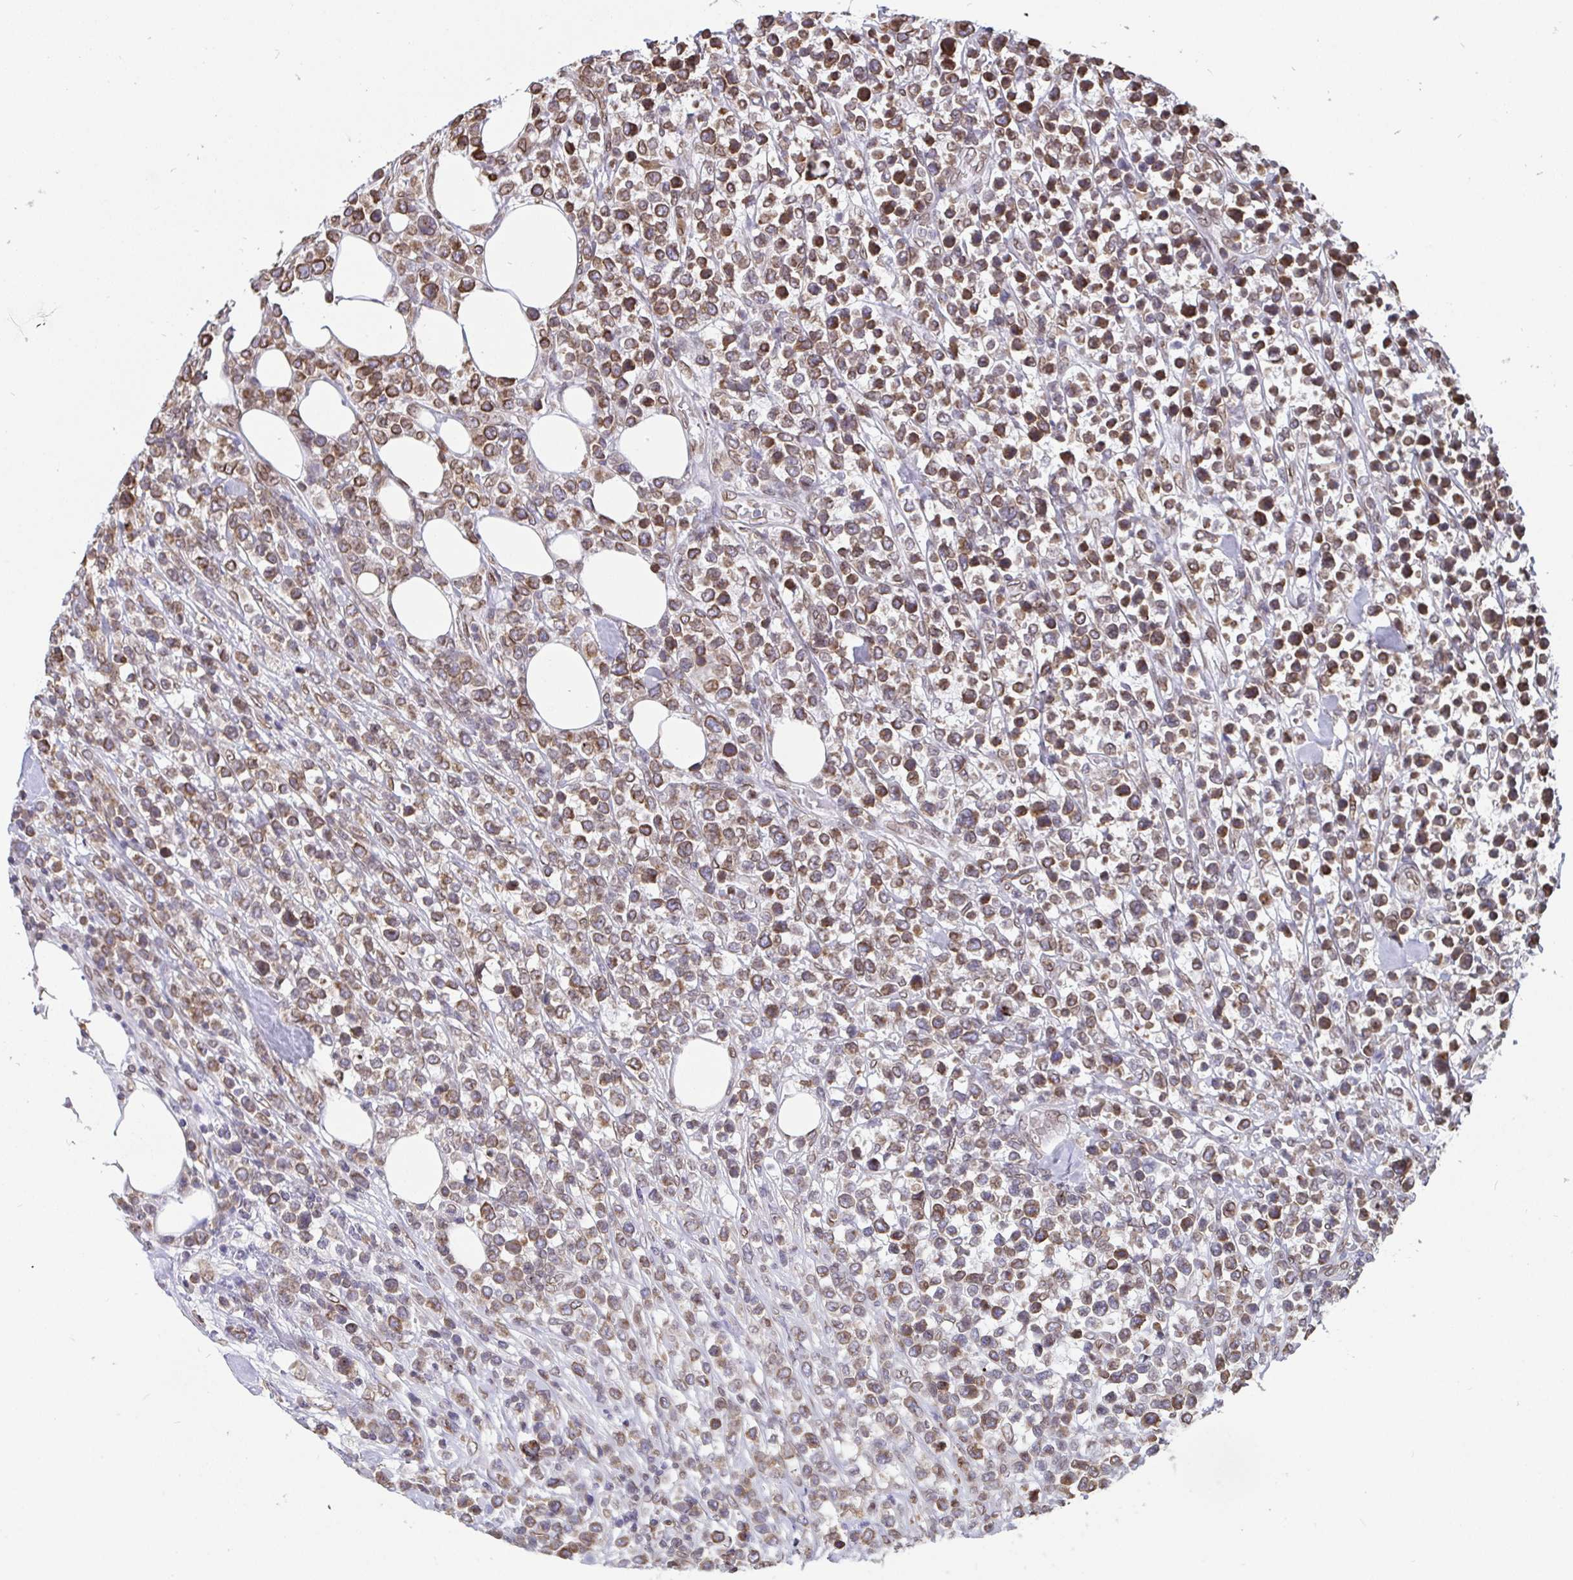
{"staining": {"intensity": "moderate", "quantity": ">75%", "location": "cytoplasmic/membranous,nuclear"}, "tissue": "lymphoma", "cell_type": "Tumor cells", "image_type": "cancer", "snomed": [{"axis": "morphology", "description": "Malignant lymphoma, non-Hodgkin's type, High grade"}, {"axis": "topography", "description": "Soft tissue"}], "caption": "High-grade malignant lymphoma, non-Hodgkin's type stained with IHC exhibits moderate cytoplasmic/membranous and nuclear positivity in approximately >75% of tumor cells.", "gene": "EMD", "patient": {"sex": "female", "age": 56}}